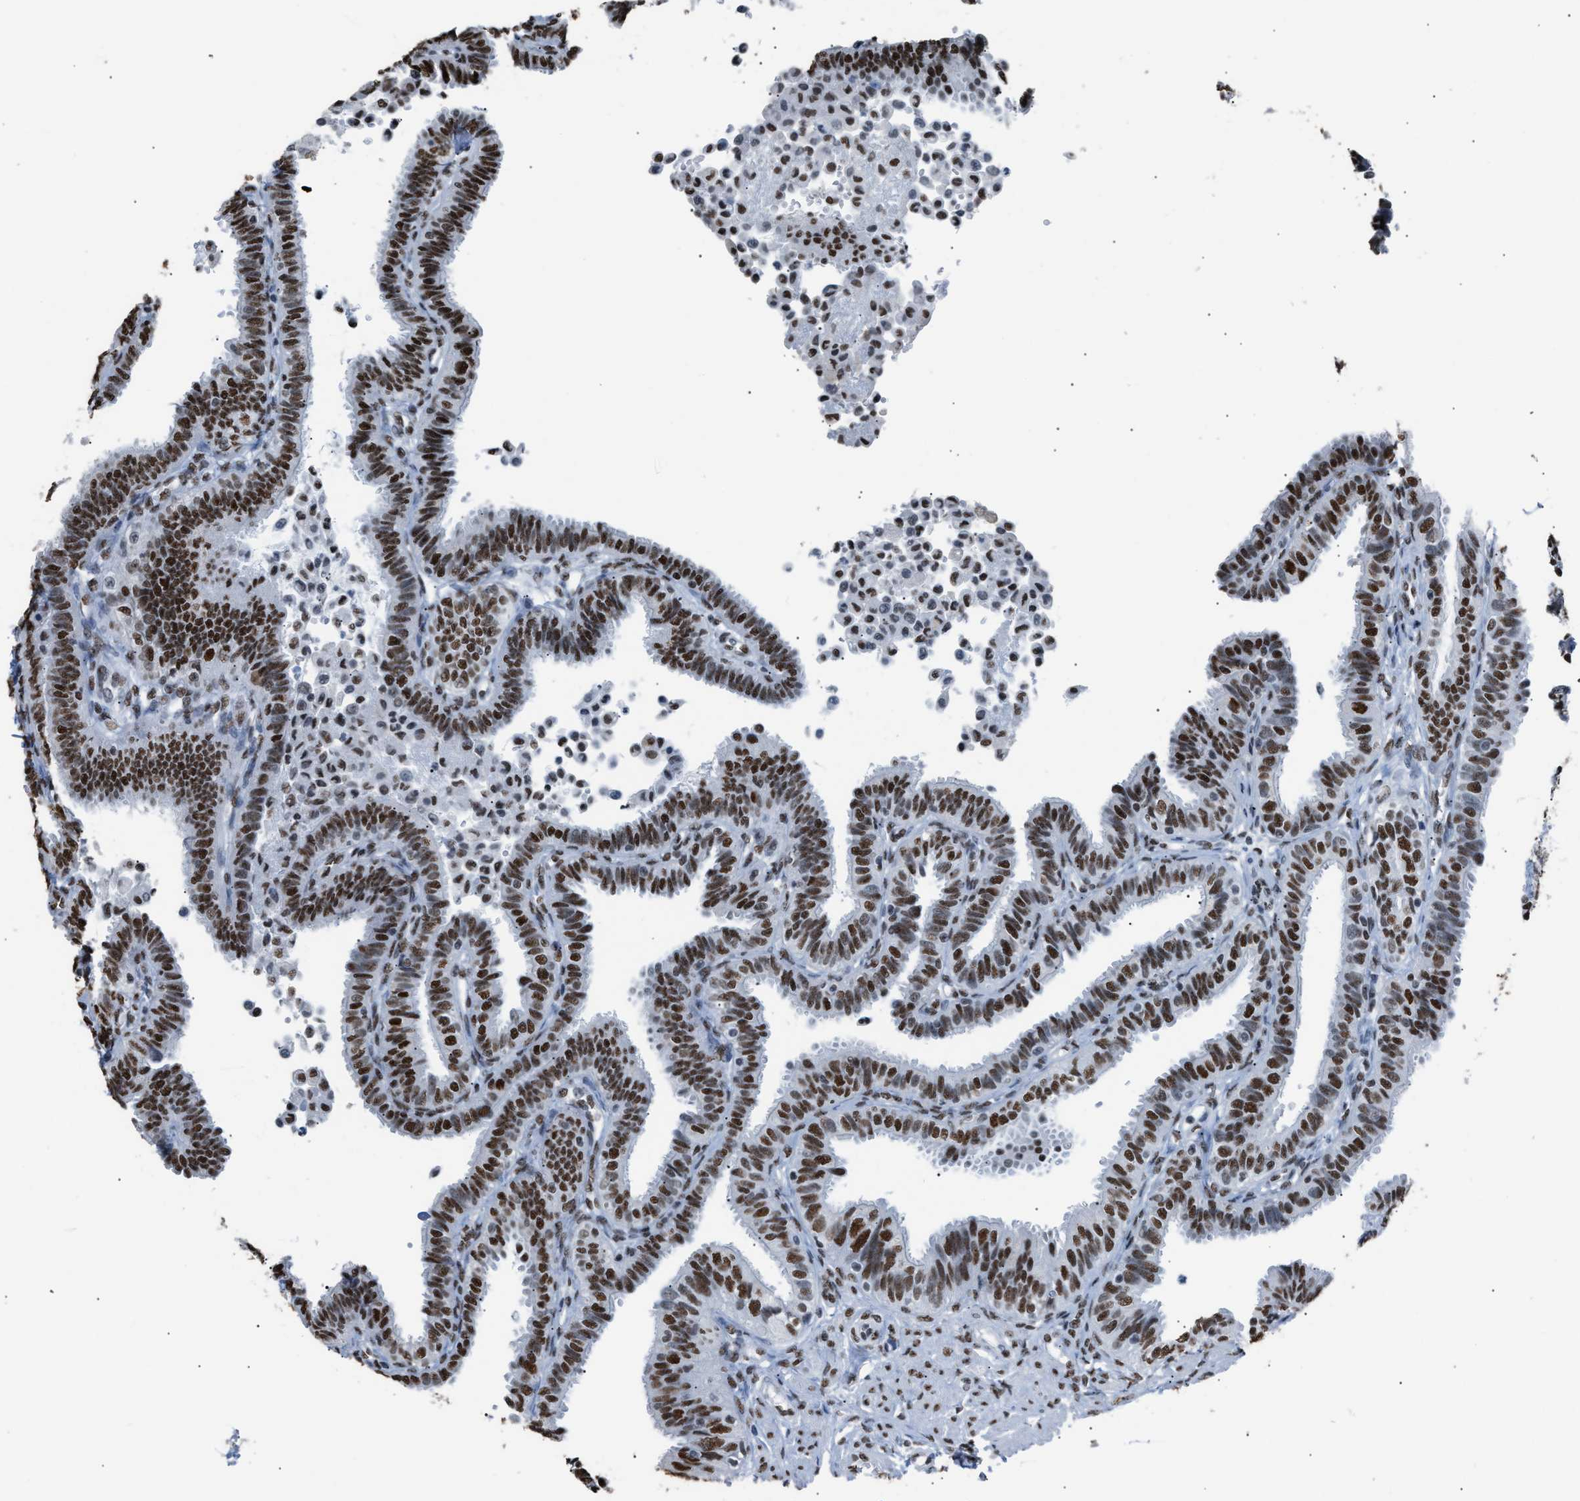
{"staining": {"intensity": "strong", "quantity": ">75%", "location": "nuclear"}, "tissue": "fallopian tube", "cell_type": "Glandular cells", "image_type": "normal", "snomed": [{"axis": "morphology", "description": "Normal tissue, NOS"}, {"axis": "topography", "description": "Fallopian tube"}, {"axis": "topography", "description": "Placenta"}], "caption": "Immunohistochemical staining of benign fallopian tube reveals strong nuclear protein staining in about >75% of glandular cells.", "gene": "CCAR2", "patient": {"sex": "female", "age": 34}}